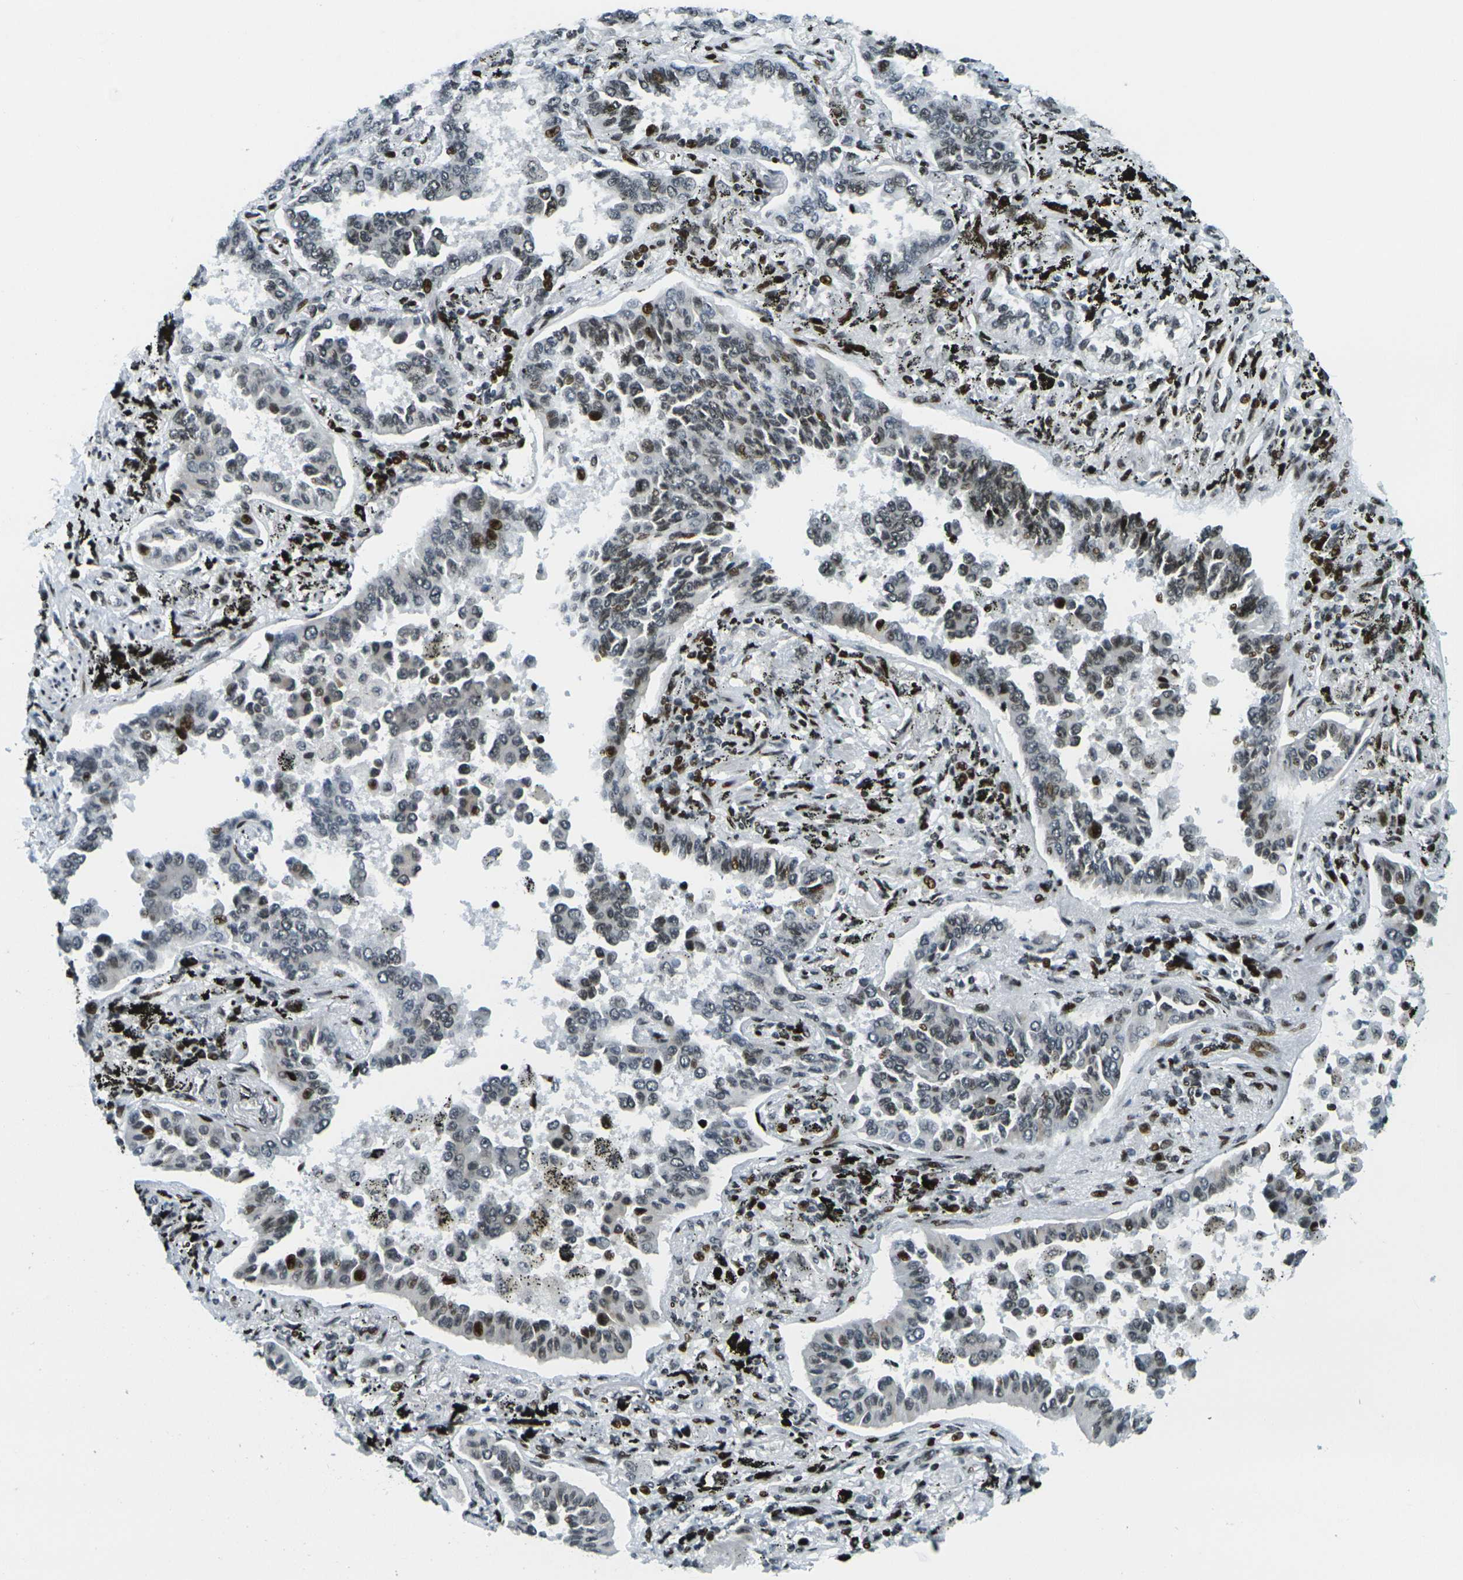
{"staining": {"intensity": "moderate", "quantity": "<25%", "location": "nuclear"}, "tissue": "lung cancer", "cell_type": "Tumor cells", "image_type": "cancer", "snomed": [{"axis": "morphology", "description": "Normal tissue, NOS"}, {"axis": "morphology", "description": "Adenocarcinoma, NOS"}, {"axis": "topography", "description": "Lung"}], "caption": "Approximately <25% of tumor cells in human lung adenocarcinoma show moderate nuclear protein staining as visualized by brown immunohistochemical staining.", "gene": "H3-3A", "patient": {"sex": "male", "age": 59}}